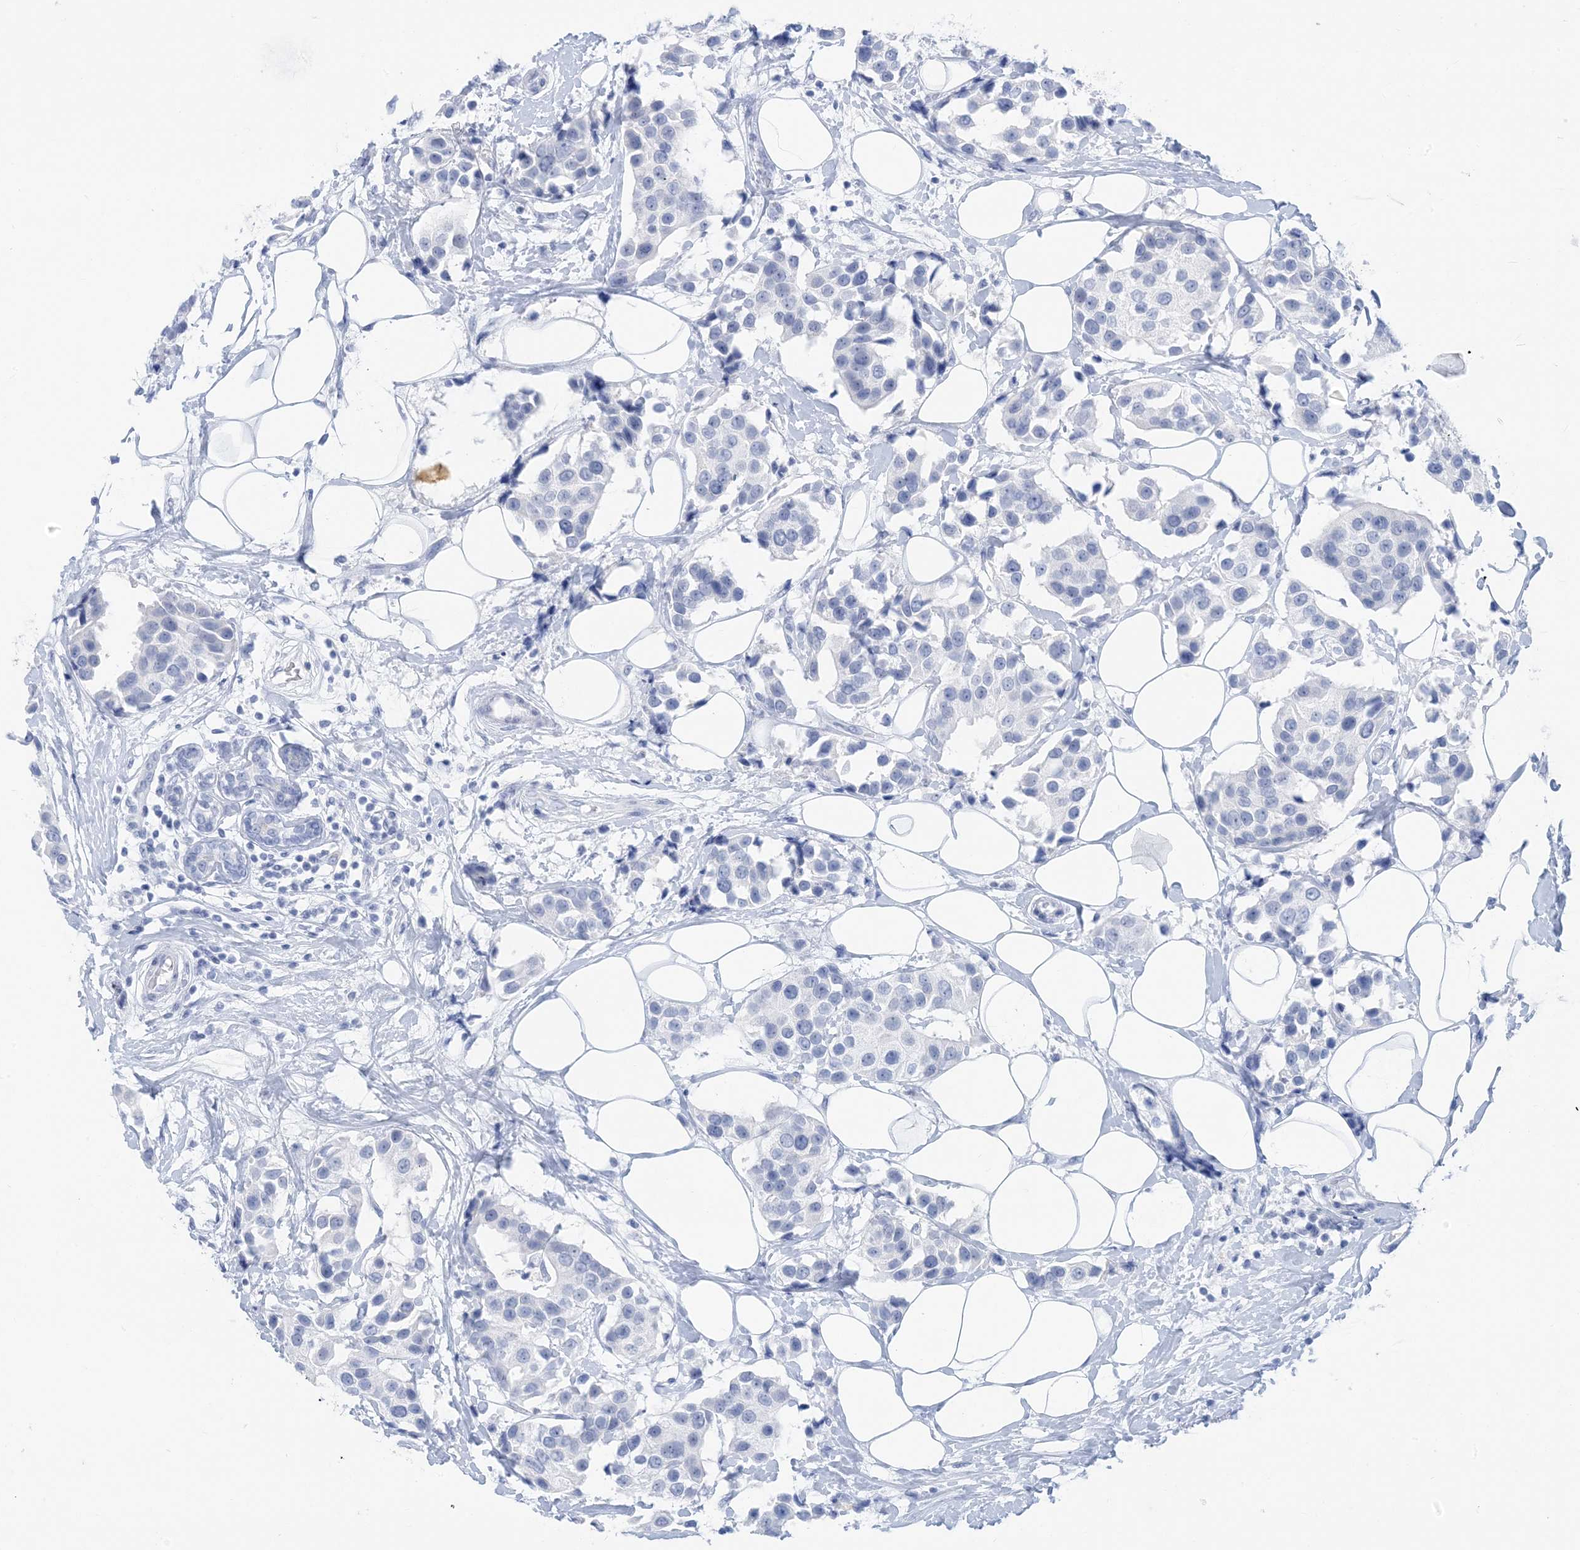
{"staining": {"intensity": "negative", "quantity": "none", "location": "none"}, "tissue": "breast cancer", "cell_type": "Tumor cells", "image_type": "cancer", "snomed": [{"axis": "morphology", "description": "Normal tissue, NOS"}, {"axis": "morphology", "description": "Duct carcinoma"}, {"axis": "topography", "description": "Breast"}], "caption": "Immunohistochemistry photomicrograph of neoplastic tissue: human breast intraductal carcinoma stained with DAB (3,3'-diaminobenzidine) shows no significant protein staining in tumor cells.", "gene": "SH3YL1", "patient": {"sex": "female", "age": 39}}